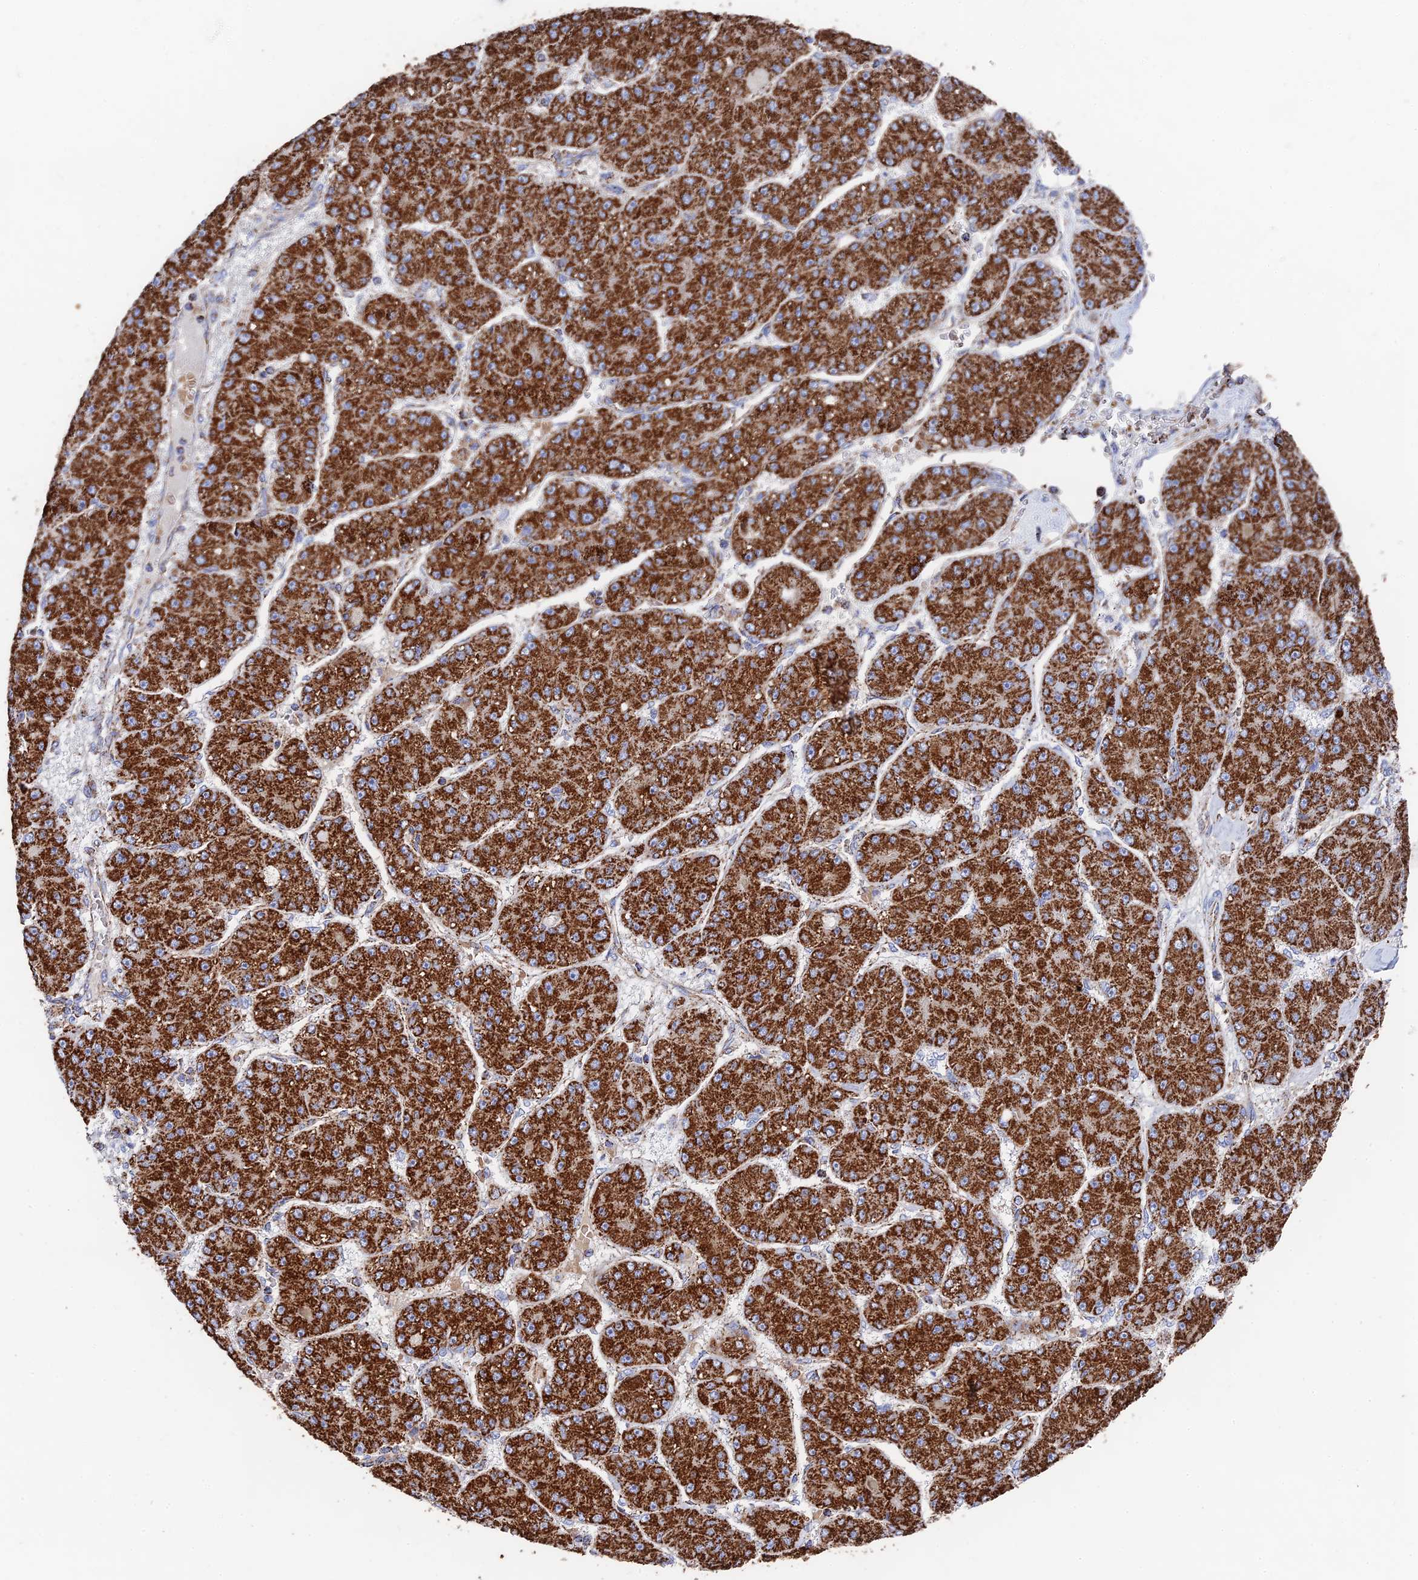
{"staining": {"intensity": "strong", "quantity": ">75%", "location": "cytoplasmic/membranous"}, "tissue": "liver cancer", "cell_type": "Tumor cells", "image_type": "cancer", "snomed": [{"axis": "morphology", "description": "Carcinoma, Hepatocellular, NOS"}, {"axis": "topography", "description": "Liver"}], "caption": "Protein analysis of hepatocellular carcinoma (liver) tissue exhibits strong cytoplasmic/membranous expression in about >75% of tumor cells. (Stains: DAB (3,3'-diaminobenzidine) in brown, nuclei in blue, Microscopy: brightfield microscopy at high magnification).", "gene": "HAUS8", "patient": {"sex": "male", "age": 67}}